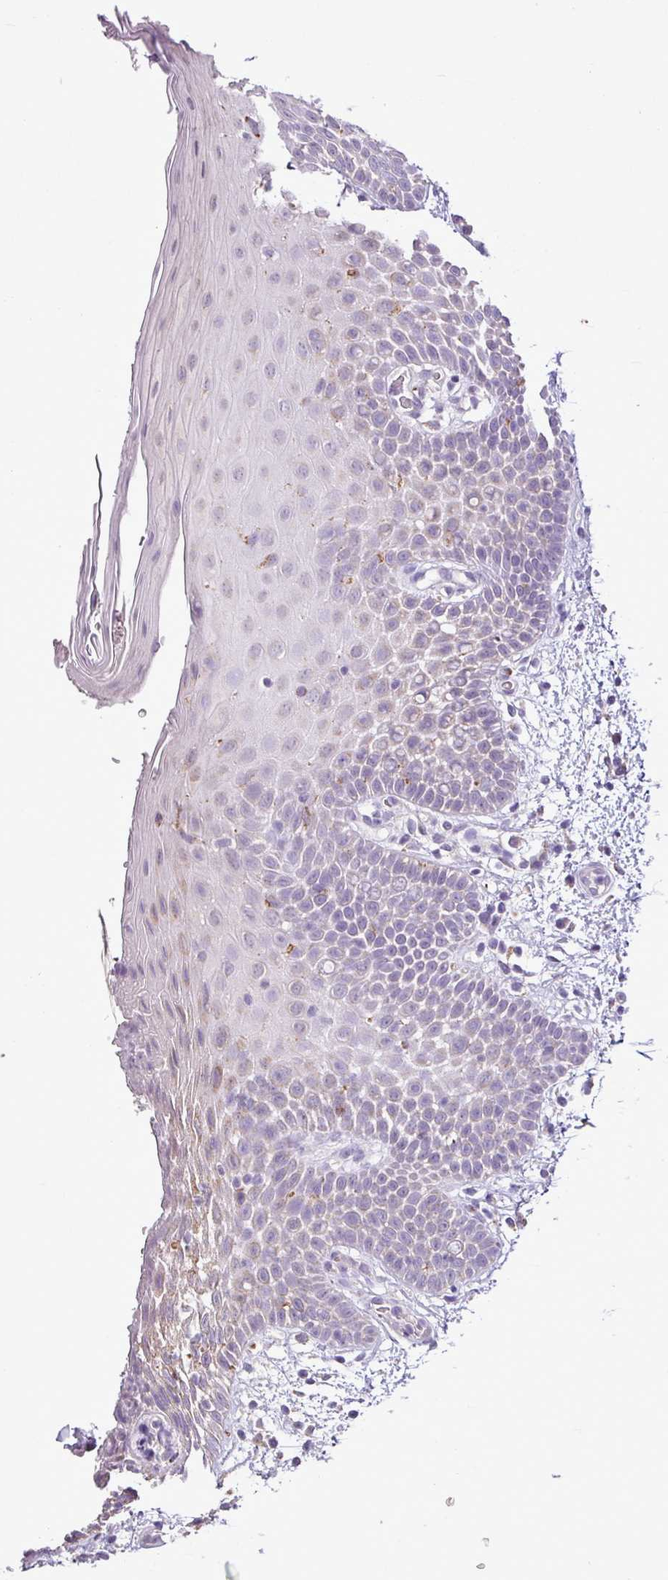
{"staining": {"intensity": "weak", "quantity": "<25%", "location": "cytoplasmic/membranous"}, "tissue": "oral mucosa", "cell_type": "Squamous epithelial cells", "image_type": "normal", "snomed": [{"axis": "morphology", "description": "Normal tissue, NOS"}, {"axis": "morphology", "description": "Squamous cell carcinoma, NOS"}, {"axis": "topography", "description": "Oral tissue"}, {"axis": "topography", "description": "Tounge, NOS"}, {"axis": "topography", "description": "Head-Neck"}], "caption": "This is an immunohistochemistry histopathology image of normal human oral mucosa. There is no staining in squamous epithelial cells.", "gene": "ALDH2", "patient": {"sex": "male", "age": 76}}